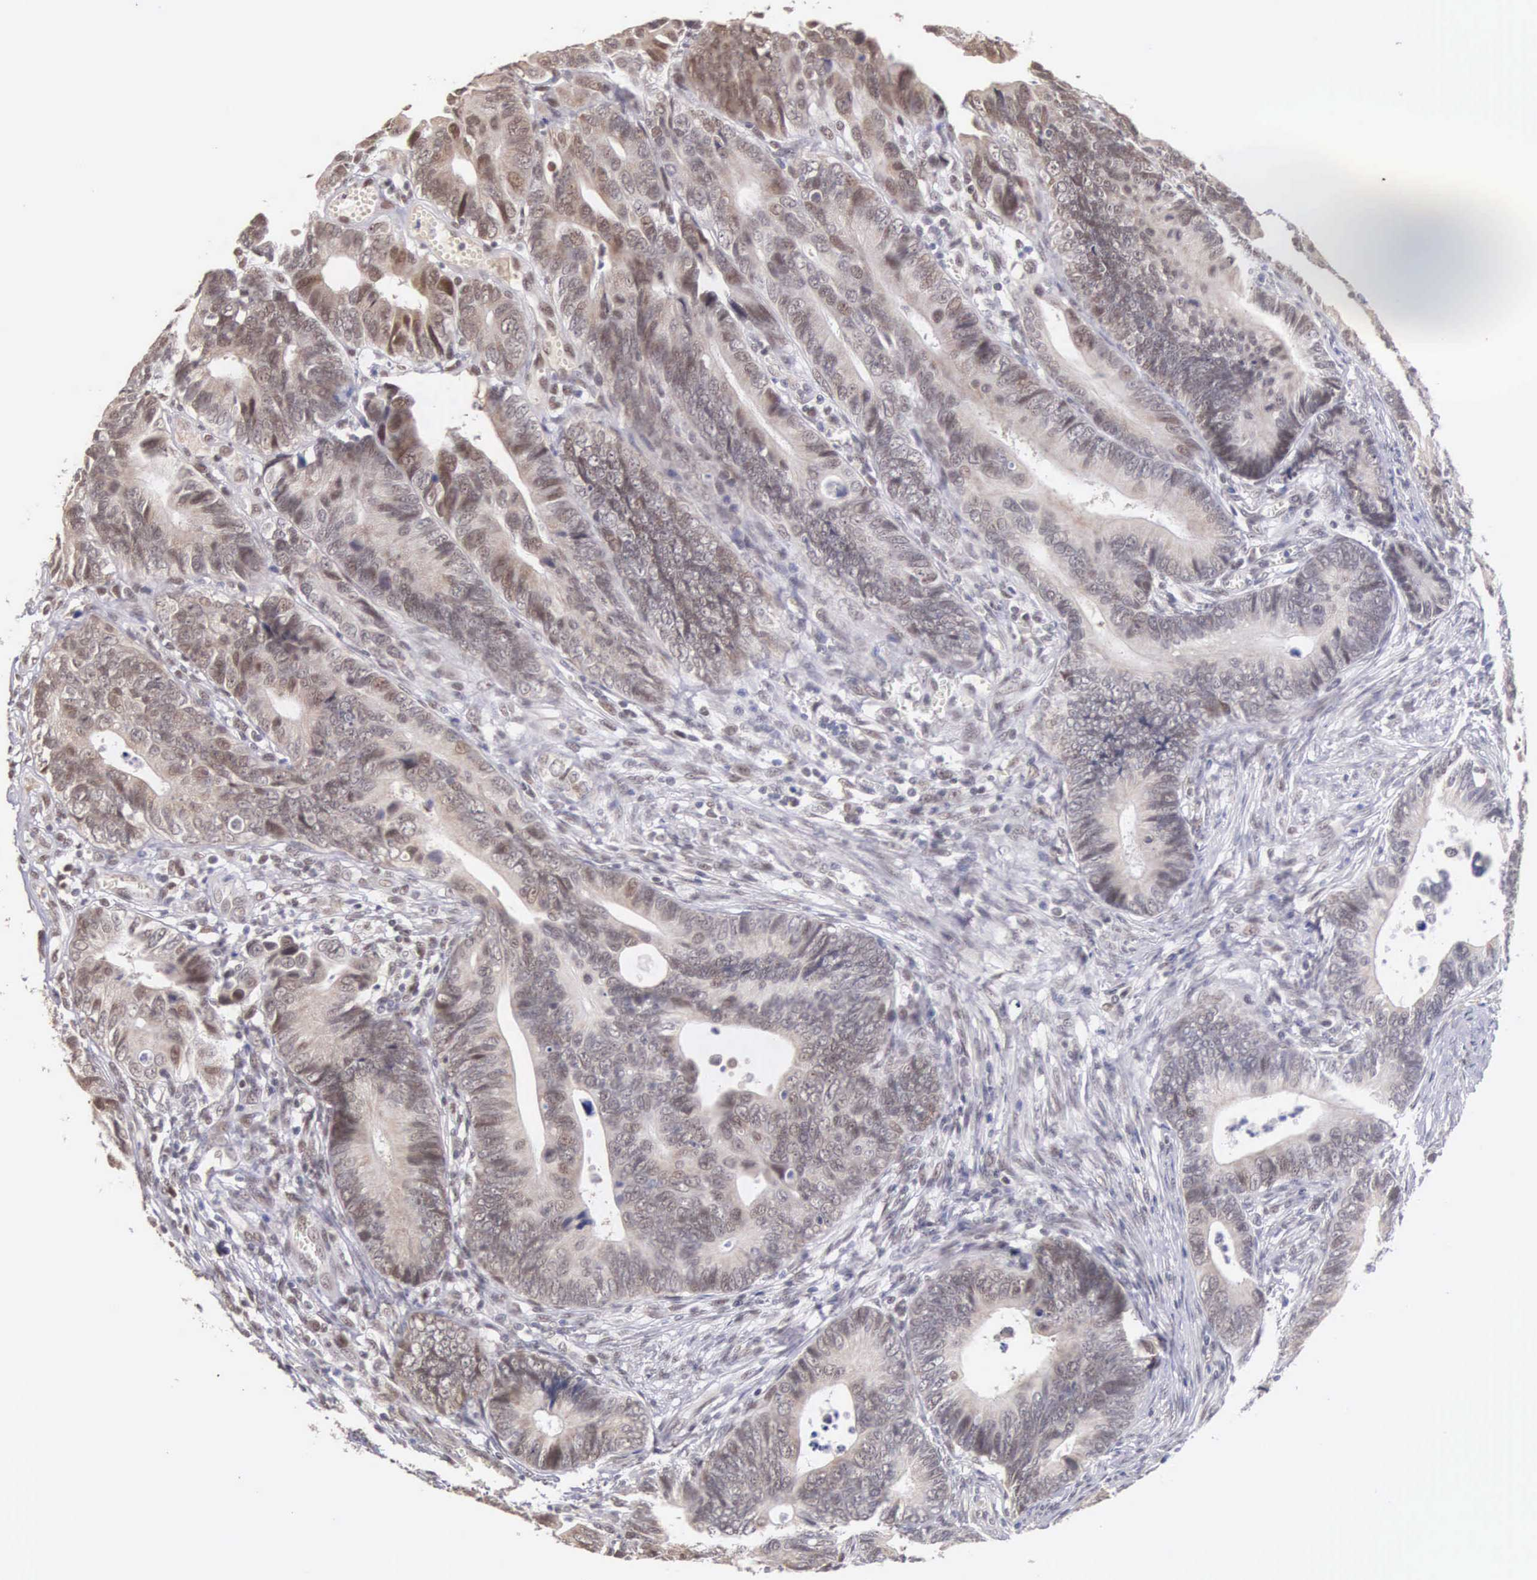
{"staining": {"intensity": "weak", "quantity": "<25%", "location": "cytoplasmic/membranous,nuclear"}, "tissue": "colorectal cancer", "cell_type": "Tumor cells", "image_type": "cancer", "snomed": [{"axis": "morphology", "description": "Adenocarcinoma, NOS"}, {"axis": "topography", "description": "Colon"}], "caption": "Histopathology image shows no protein staining in tumor cells of adenocarcinoma (colorectal) tissue.", "gene": "HMGXB4", "patient": {"sex": "female", "age": 78}}